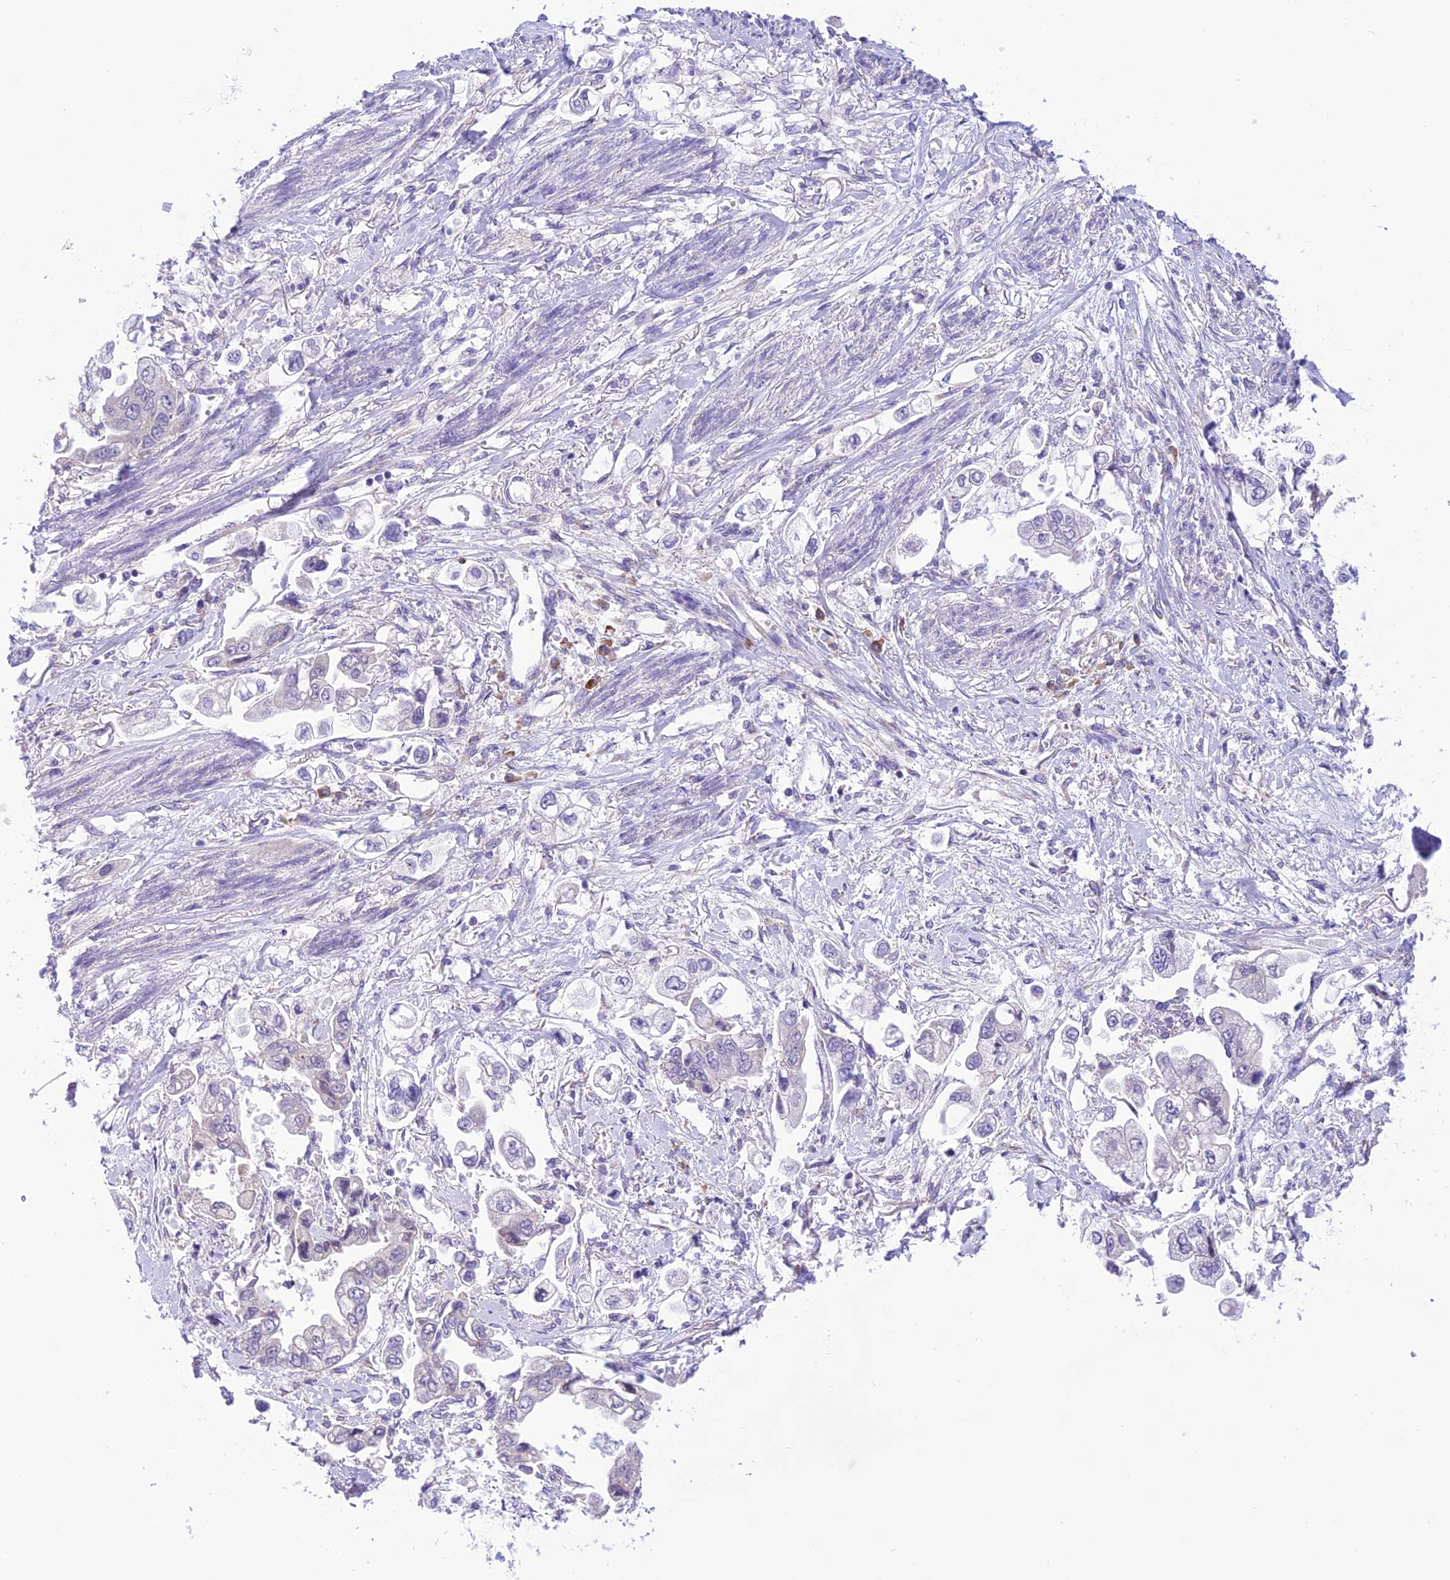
{"staining": {"intensity": "negative", "quantity": "none", "location": "none"}, "tissue": "stomach cancer", "cell_type": "Tumor cells", "image_type": "cancer", "snomed": [{"axis": "morphology", "description": "Adenocarcinoma, NOS"}, {"axis": "topography", "description": "Stomach"}], "caption": "This micrograph is of adenocarcinoma (stomach) stained with immunohistochemistry (IHC) to label a protein in brown with the nuclei are counter-stained blue. There is no expression in tumor cells.", "gene": "RNF126", "patient": {"sex": "male", "age": 62}}